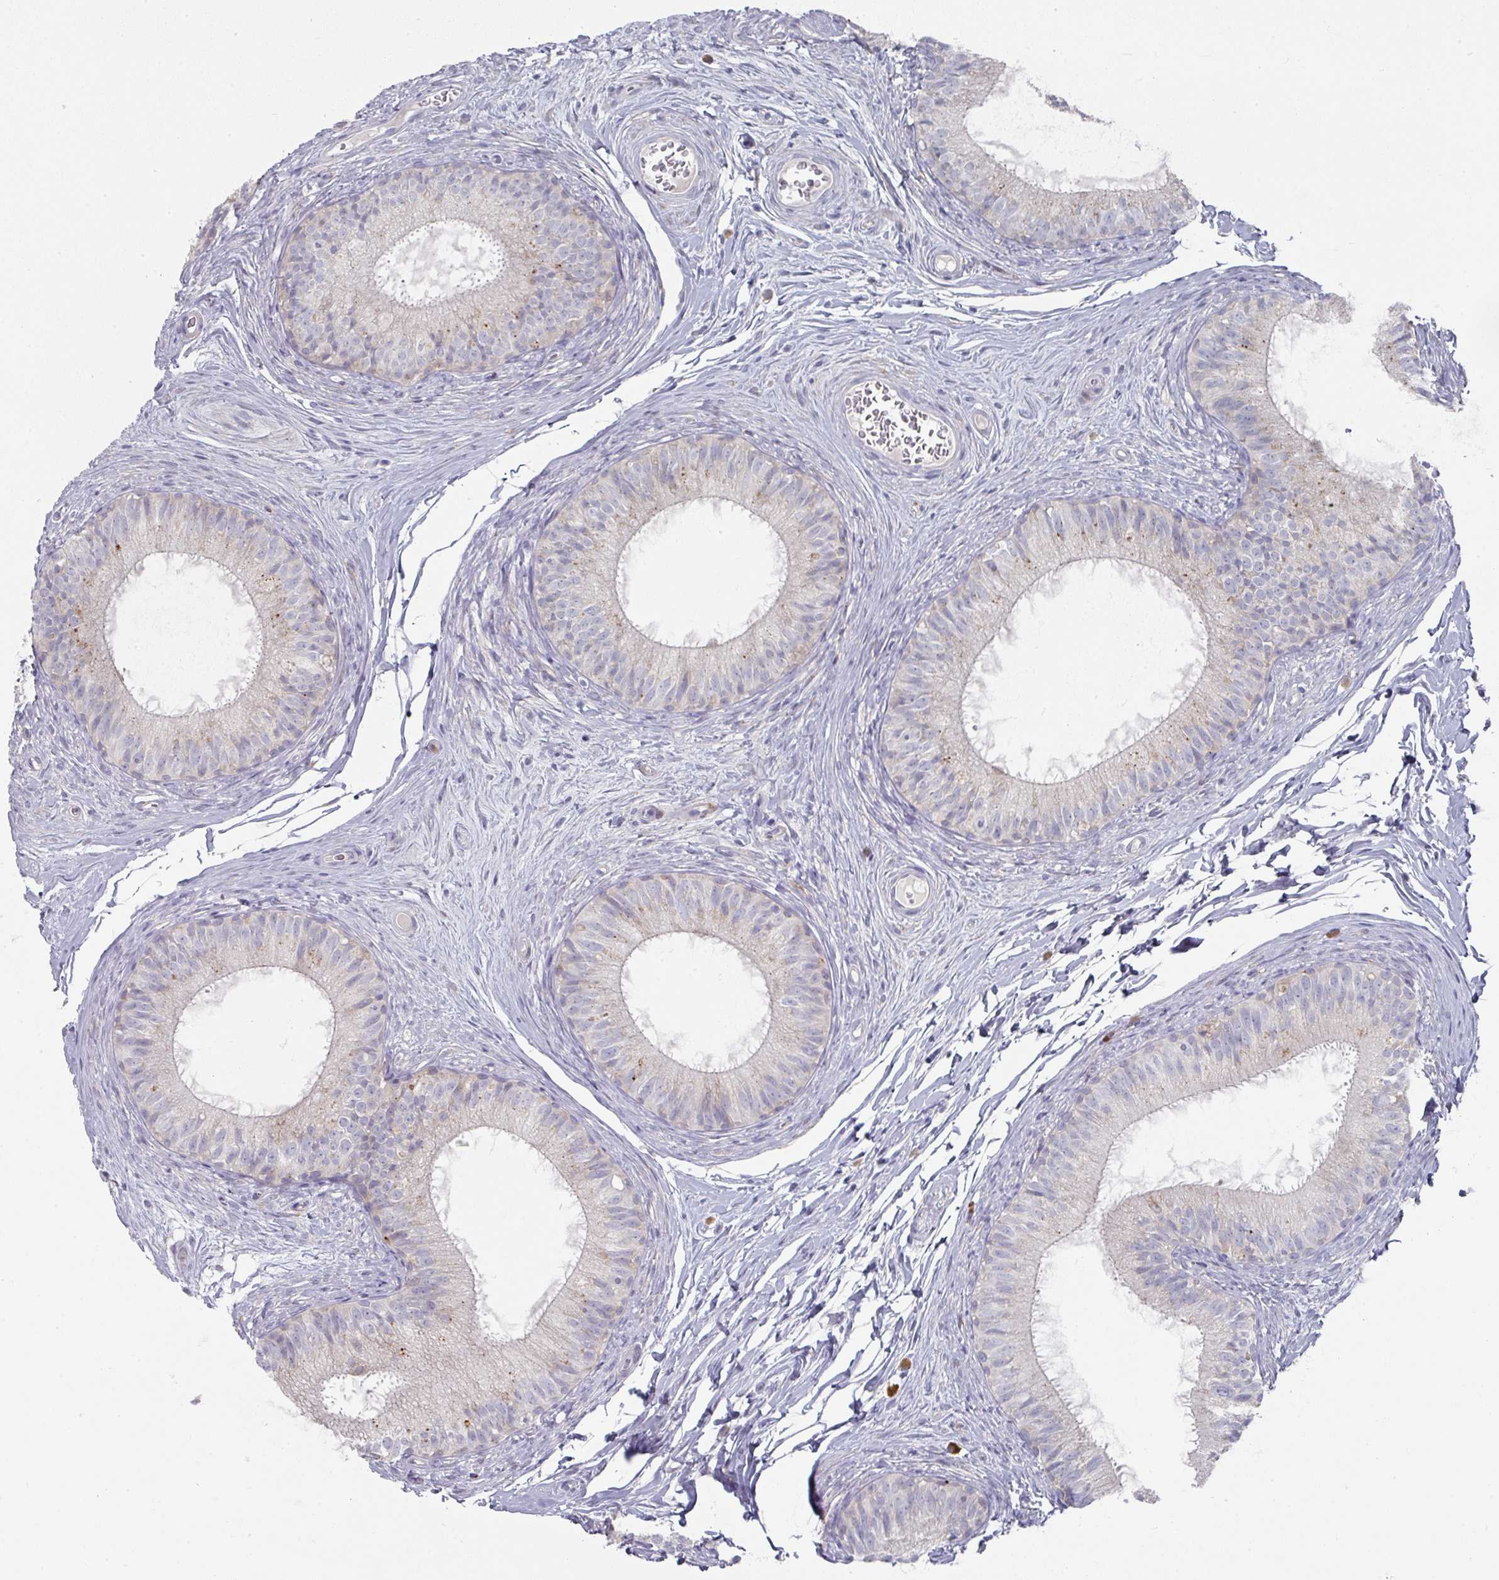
{"staining": {"intensity": "strong", "quantity": "25%-75%", "location": "cytoplasmic/membranous"}, "tissue": "epididymis", "cell_type": "Glandular cells", "image_type": "normal", "snomed": [{"axis": "morphology", "description": "Normal tissue, NOS"}, {"axis": "topography", "description": "Epididymis"}], "caption": "A high amount of strong cytoplasmic/membranous staining is seen in about 25%-75% of glandular cells in unremarkable epididymis. (brown staining indicates protein expression, while blue staining denotes nuclei).", "gene": "NT5C1A", "patient": {"sex": "male", "age": 25}}